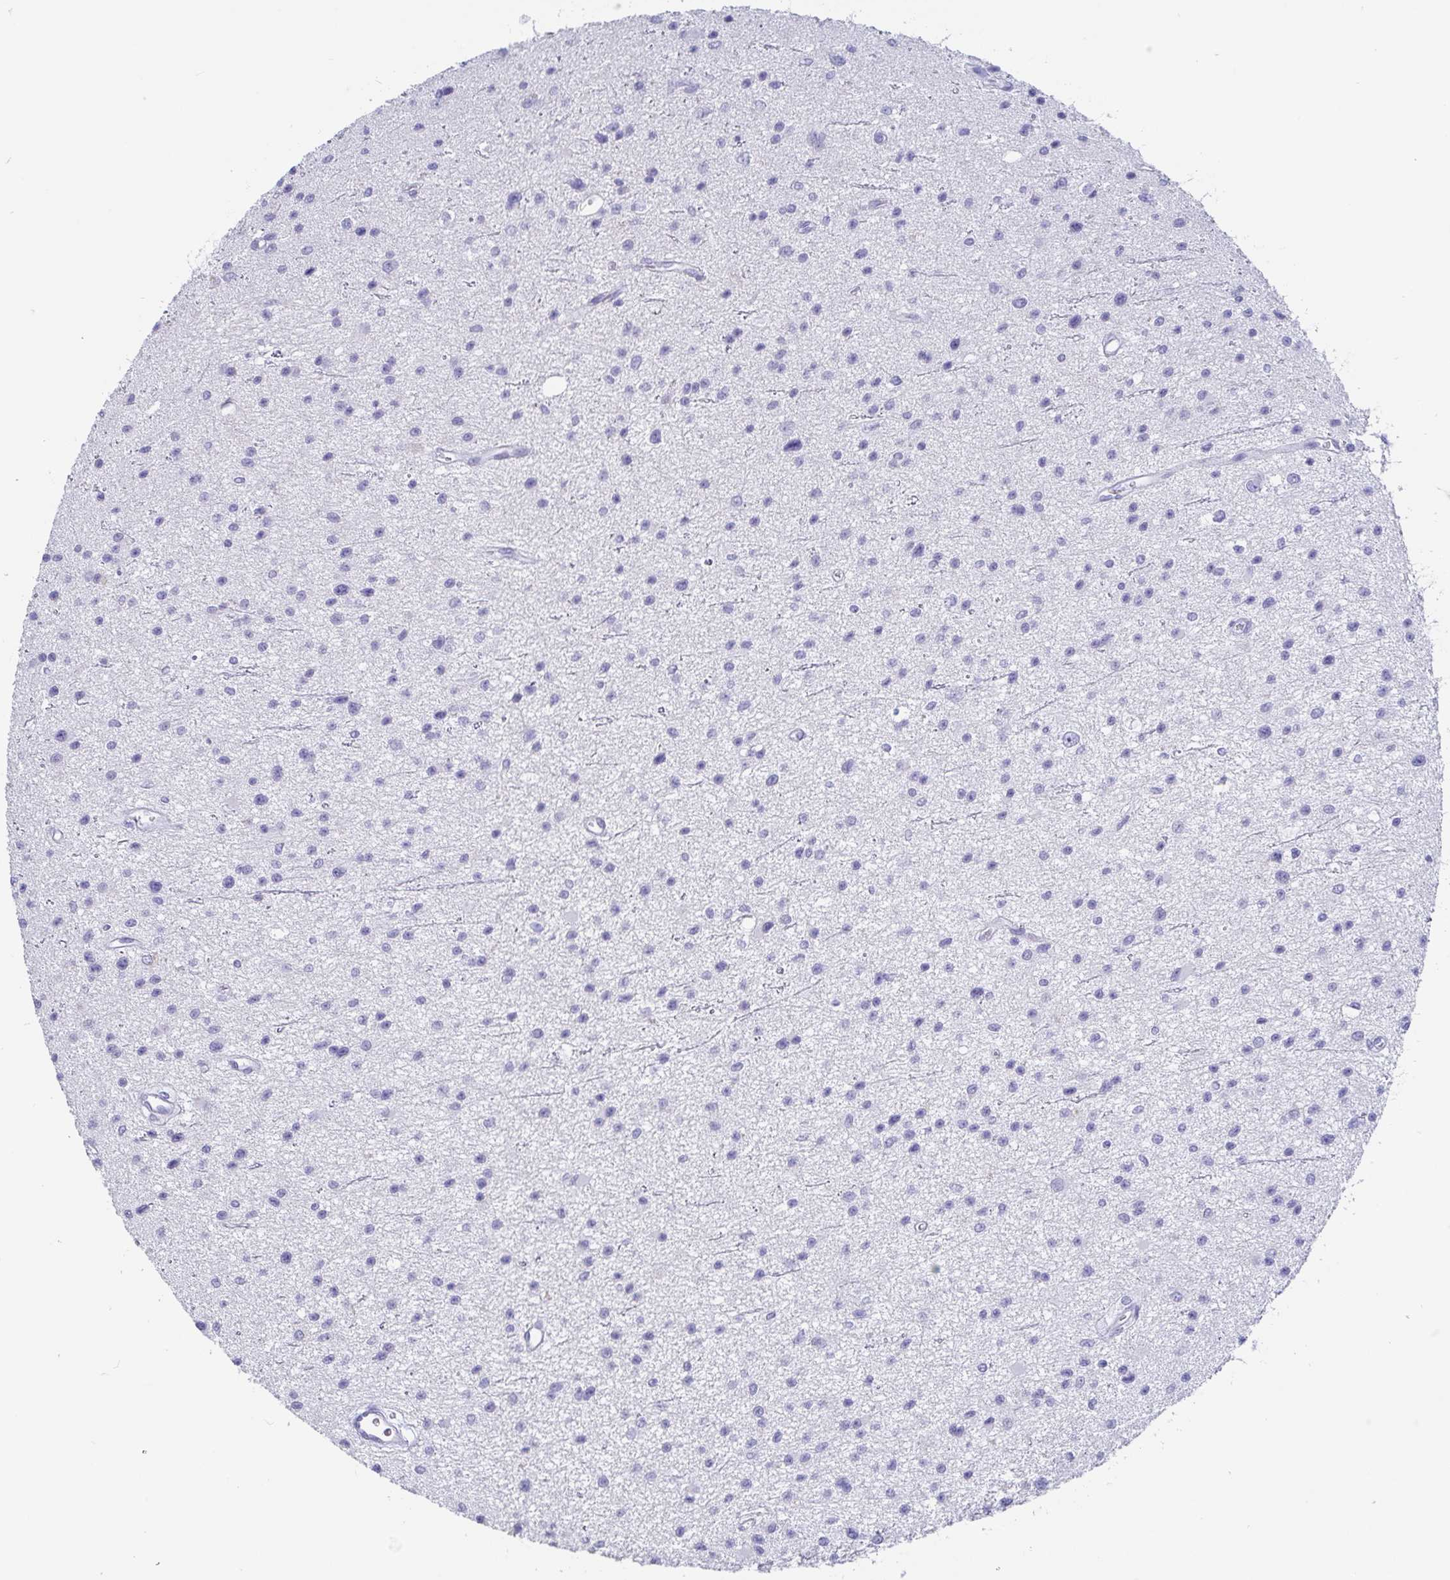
{"staining": {"intensity": "negative", "quantity": "none", "location": "none"}, "tissue": "glioma", "cell_type": "Tumor cells", "image_type": "cancer", "snomed": [{"axis": "morphology", "description": "Glioma, malignant, Low grade"}, {"axis": "topography", "description": "Brain"}], "caption": "Immunohistochemistry of human malignant low-grade glioma demonstrates no expression in tumor cells. (DAB immunohistochemistry with hematoxylin counter stain).", "gene": "SCGN", "patient": {"sex": "male", "age": 43}}